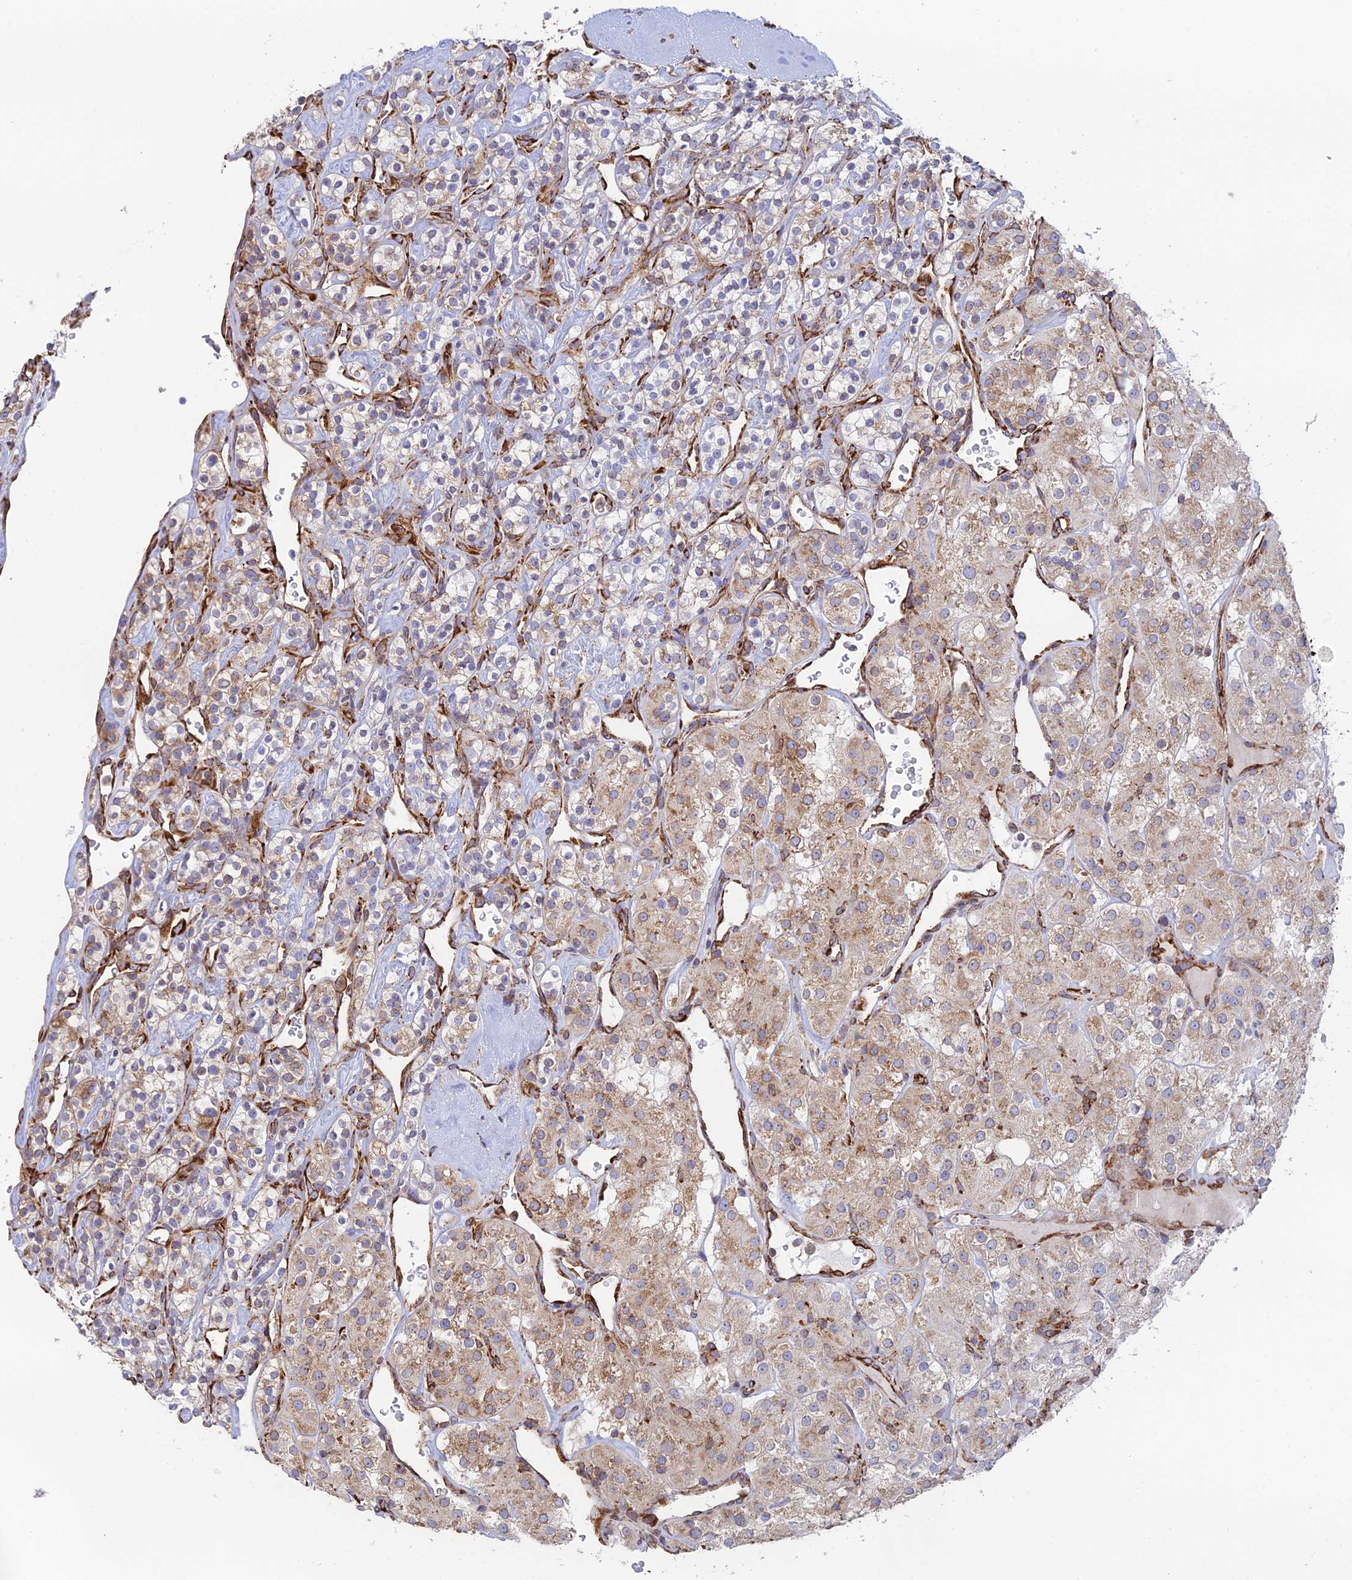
{"staining": {"intensity": "weak", "quantity": "25%-75%", "location": "cytoplasmic/membranous"}, "tissue": "renal cancer", "cell_type": "Tumor cells", "image_type": "cancer", "snomed": [{"axis": "morphology", "description": "Adenocarcinoma, NOS"}, {"axis": "topography", "description": "Kidney"}], "caption": "Human adenocarcinoma (renal) stained with a protein marker displays weak staining in tumor cells.", "gene": "CCDC69", "patient": {"sex": "male", "age": 77}}